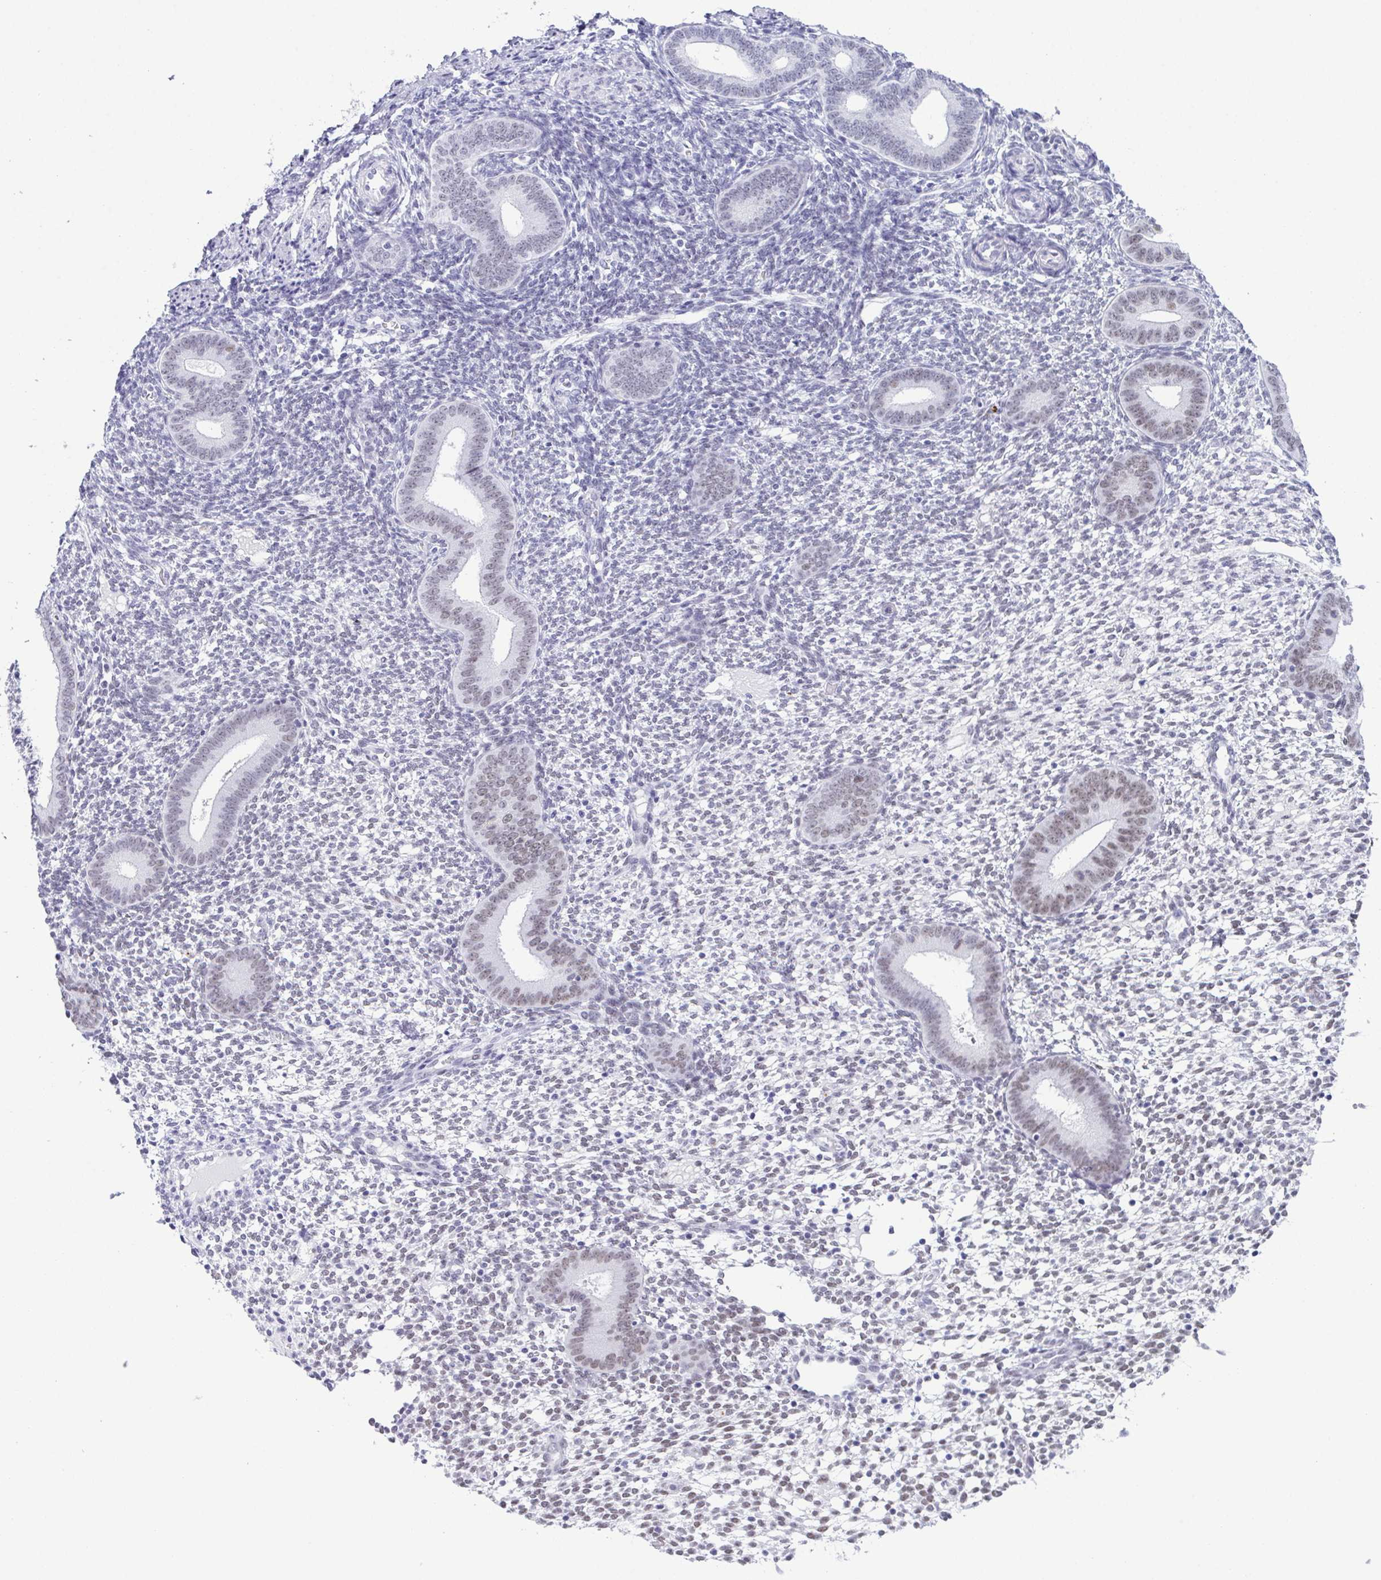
{"staining": {"intensity": "moderate", "quantity": "<25%", "location": "nuclear"}, "tissue": "endometrium", "cell_type": "Cells in endometrial stroma", "image_type": "normal", "snomed": [{"axis": "morphology", "description": "Normal tissue, NOS"}, {"axis": "topography", "description": "Endometrium"}], "caption": "High-power microscopy captured an IHC micrograph of normal endometrium, revealing moderate nuclear staining in about <25% of cells in endometrial stroma.", "gene": "SUGP2", "patient": {"sex": "female", "age": 40}}